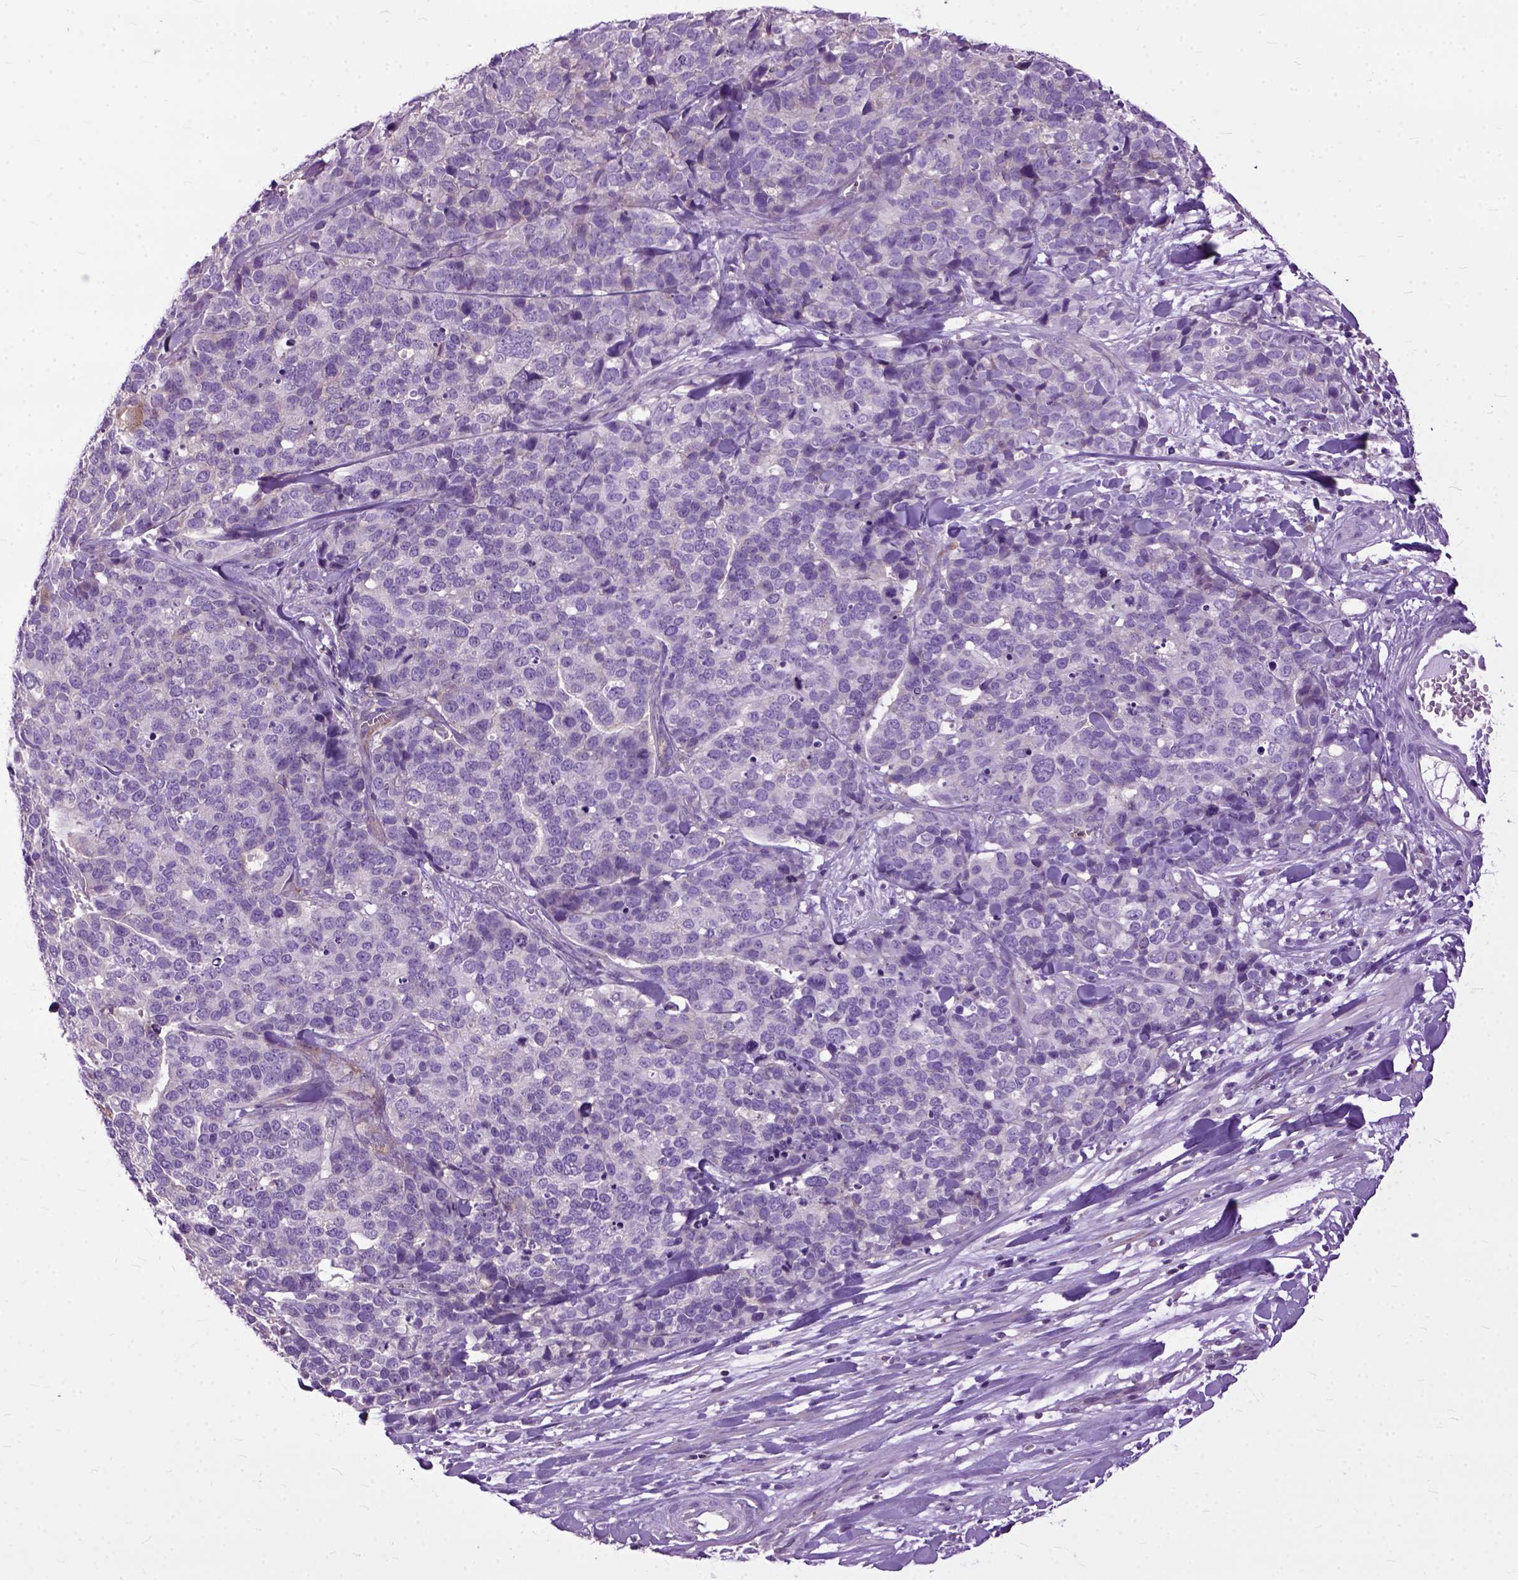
{"staining": {"intensity": "negative", "quantity": "none", "location": "none"}, "tissue": "ovarian cancer", "cell_type": "Tumor cells", "image_type": "cancer", "snomed": [{"axis": "morphology", "description": "Carcinoma, endometroid"}, {"axis": "topography", "description": "Ovary"}], "caption": "Tumor cells show no significant protein expression in ovarian cancer. The staining was performed using DAB to visualize the protein expression in brown, while the nuclei were stained in blue with hematoxylin (Magnification: 20x).", "gene": "NAMPT", "patient": {"sex": "female", "age": 65}}